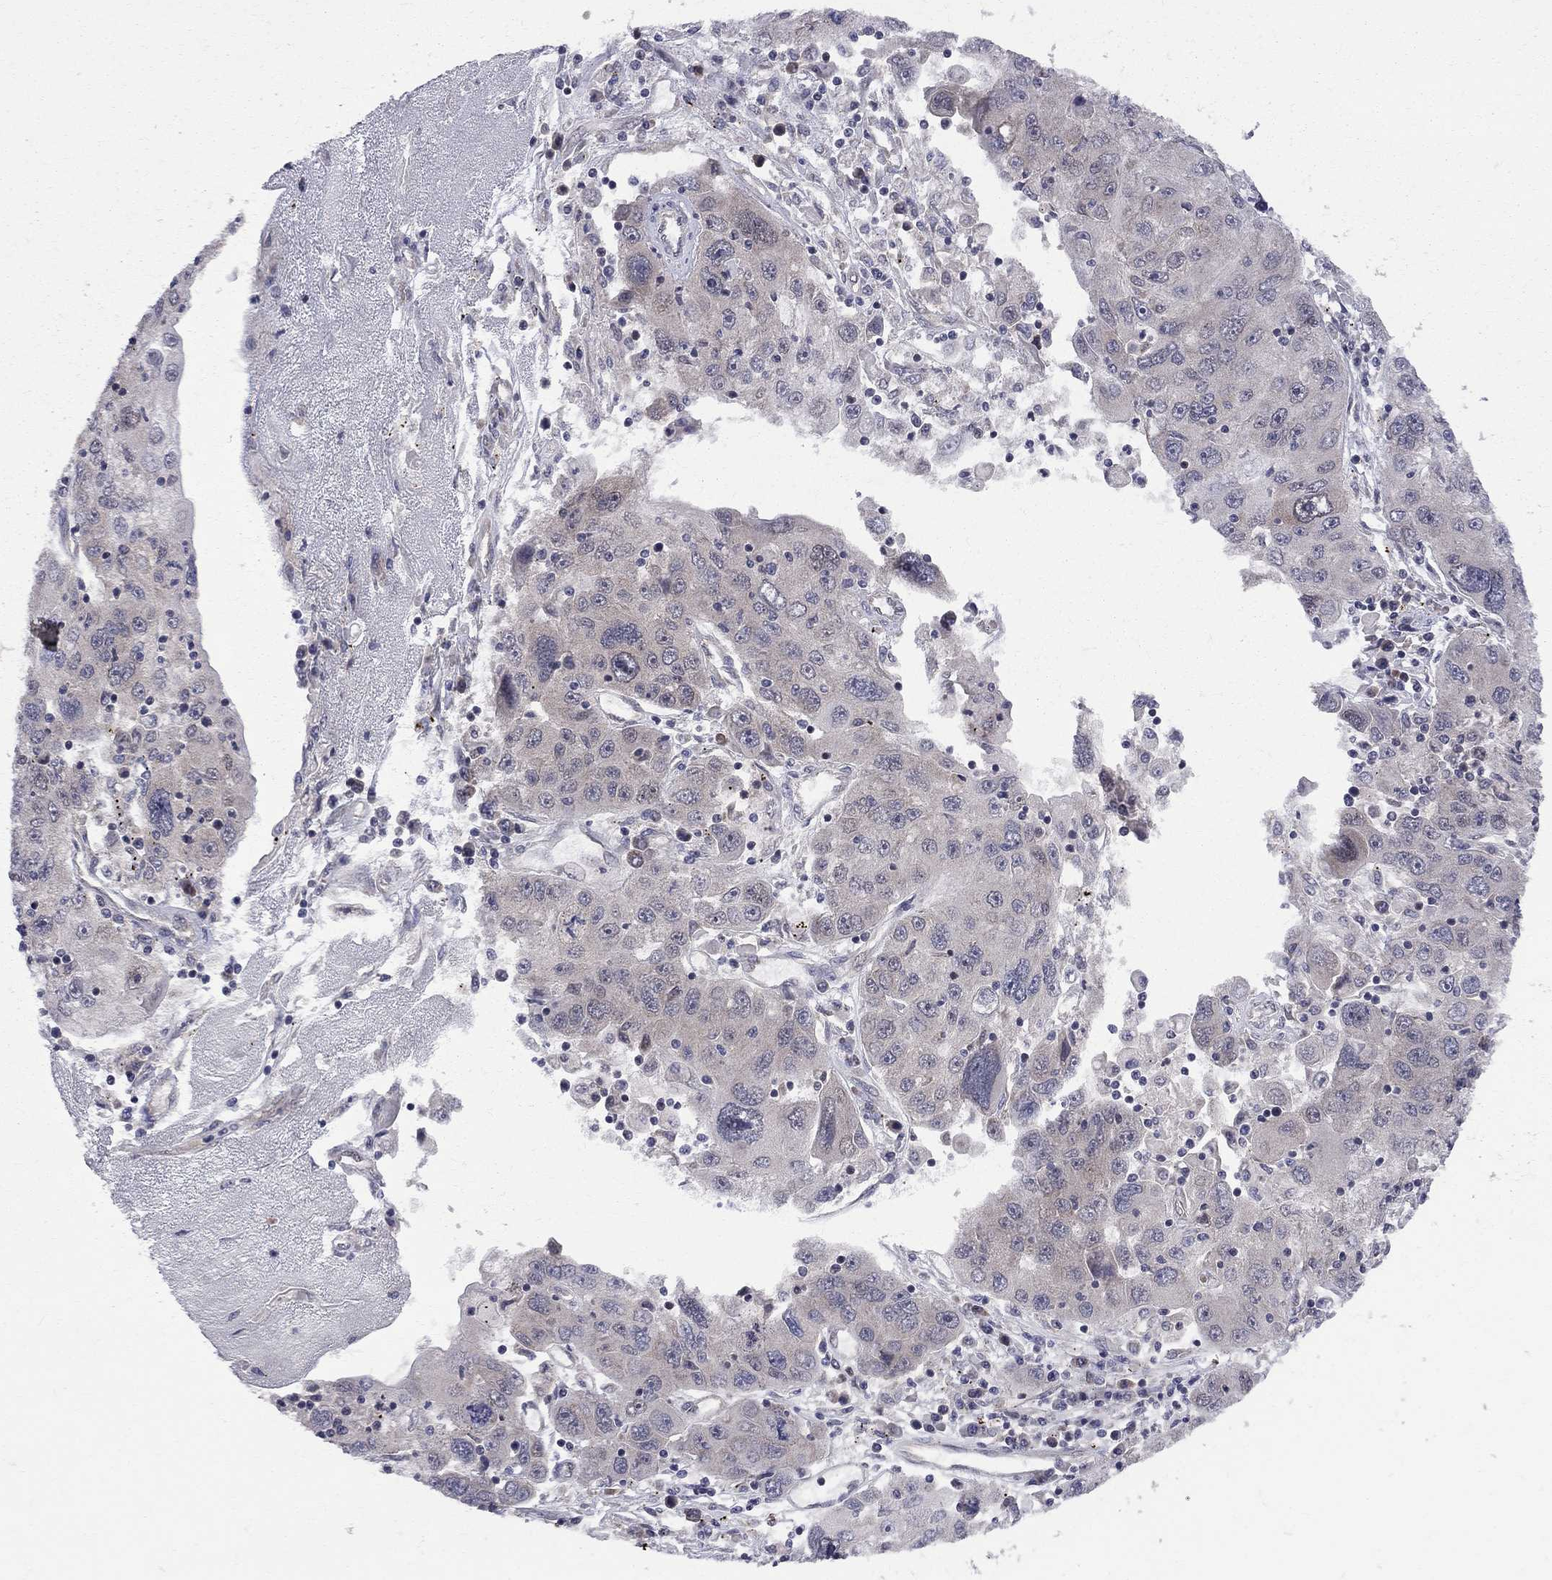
{"staining": {"intensity": "weak", "quantity": "<25%", "location": "cytoplasmic/membranous"}, "tissue": "stomach cancer", "cell_type": "Tumor cells", "image_type": "cancer", "snomed": [{"axis": "morphology", "description": "Adenocarcinoma, NOS"}, {"axis": "topography", "description": "Stomach"}], "caption": "Immunohistochemical staining of human stomach cancer exhibits no significant staining in tumor cells. (Brightfield microscopy of DAB immunohistochemistry at high magnification).", "gene": "CNOT11", "patient": {"sex": "male", "age": 56}}